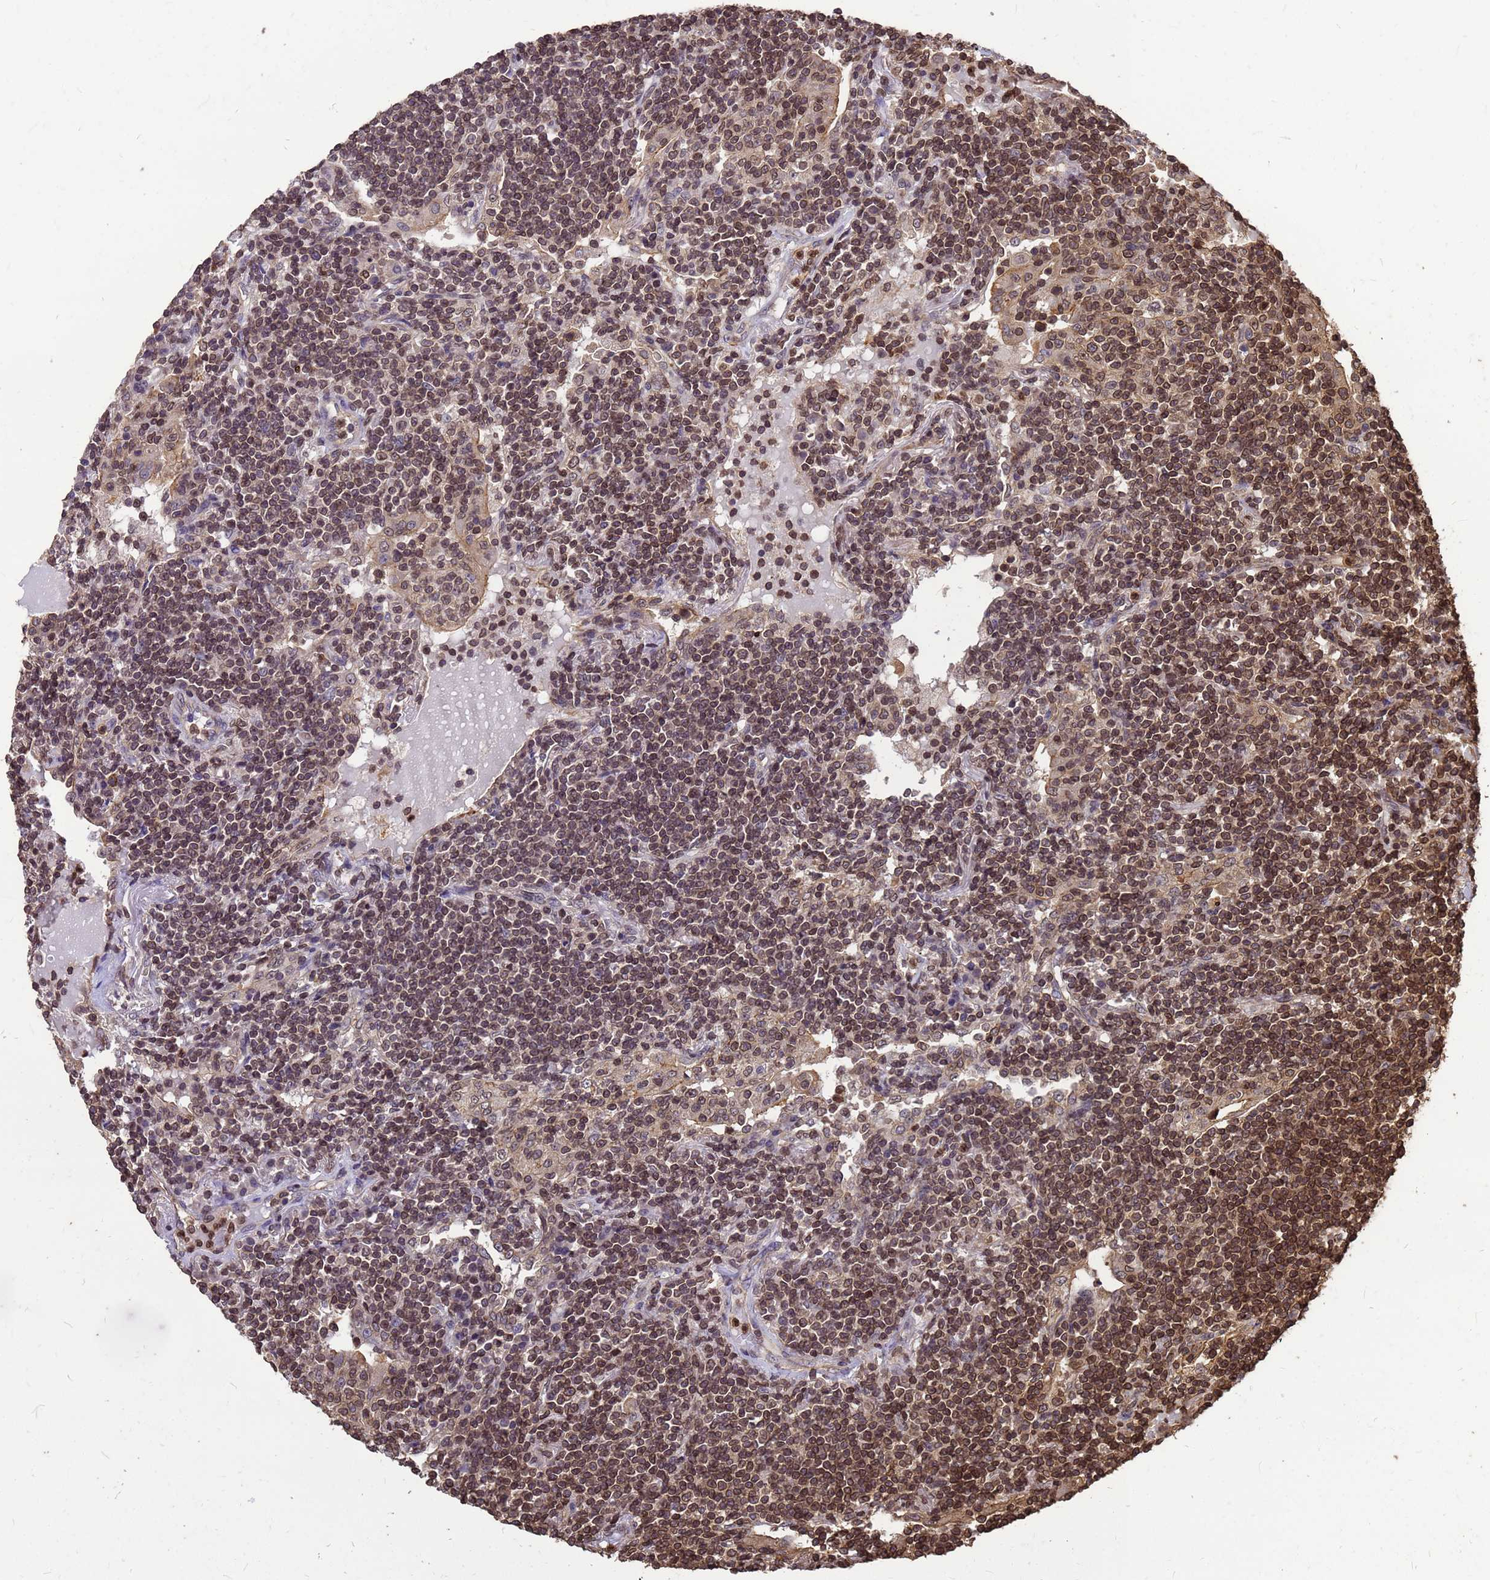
{"staining": {"intensity": "moderate", "quantity": "25%-75%", "location": "cytoplasmic/membranous,nuclear"}, "tissue": "lymphoma", "cell_type": "Tumor cells", "image_type": "cancer", "snomed": [{"axis": "morphology", "description": "Malignant lymphoma, non-Hodgkin's type, Low grade"}, {"axis": "topography", "description": "Lung"}], "caption": "This is a micrograph of immunohistochemistry (IHC) staining of lymphoma, which shows moderate staining in the cytoplasmic/membranous and nuclear of tumor cells.", "gene": "C1orf35", "patient": {"sex": "female", "age": 71}}